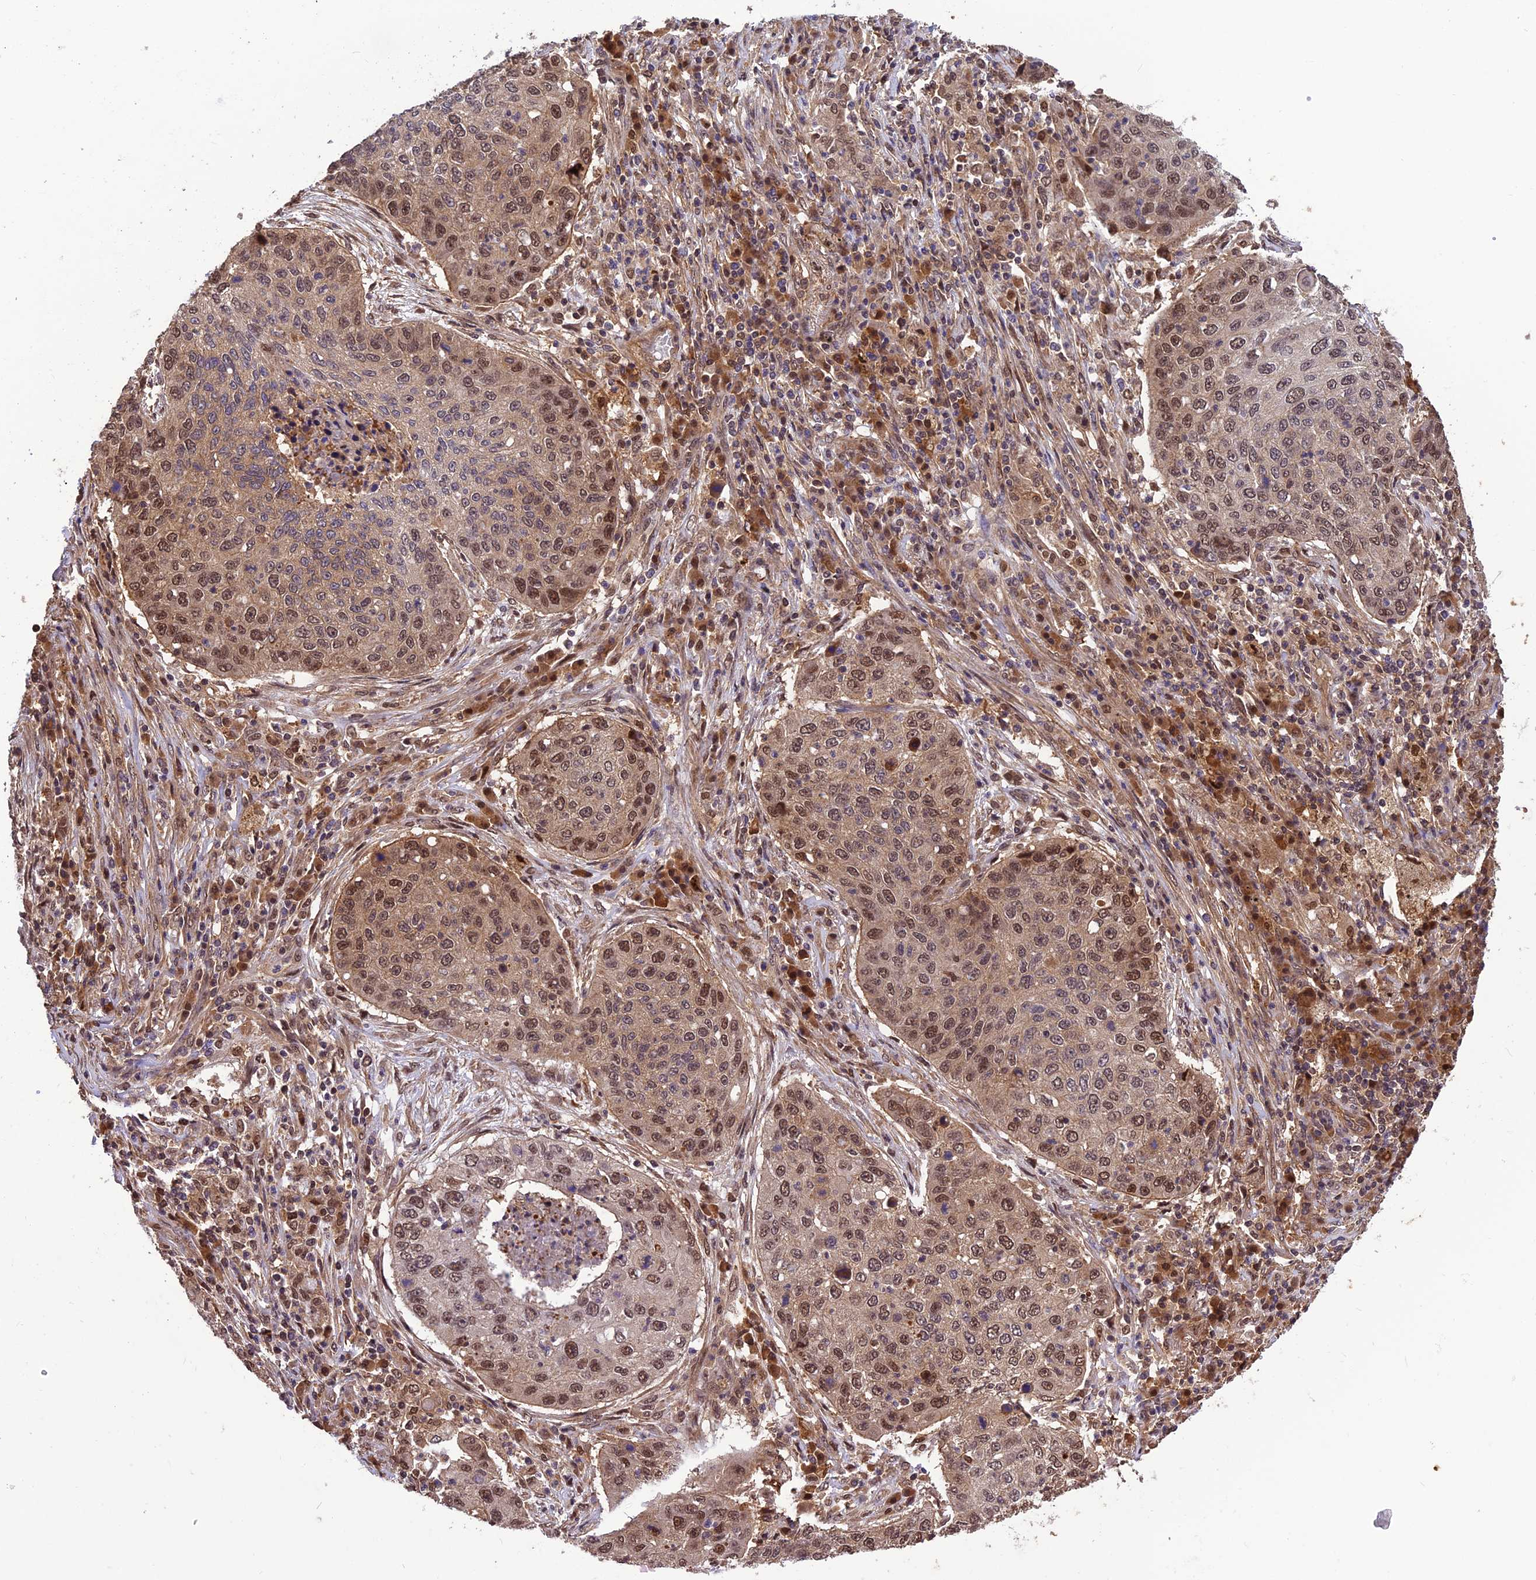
{"staining": {"intensity": "moderate", "quantity": ">75%", "location": "nuclear"}, "tissue": "lung cancer", "cell_type": "Tumor cells", "image_type": "cancer", "snomed": [{"axis": "morphology", "description": "Squamous cell carcinoma, NOS"}, {"axis": "topography", "description": "Lung"}], "caption": "This is a histology image of IHC staining of lung squamous cell carcinoma, which shows moderate staining in the nuclear of tumor cells.", "gene": "PSMB3", "patient": {"sex": "female", "age": 63}}